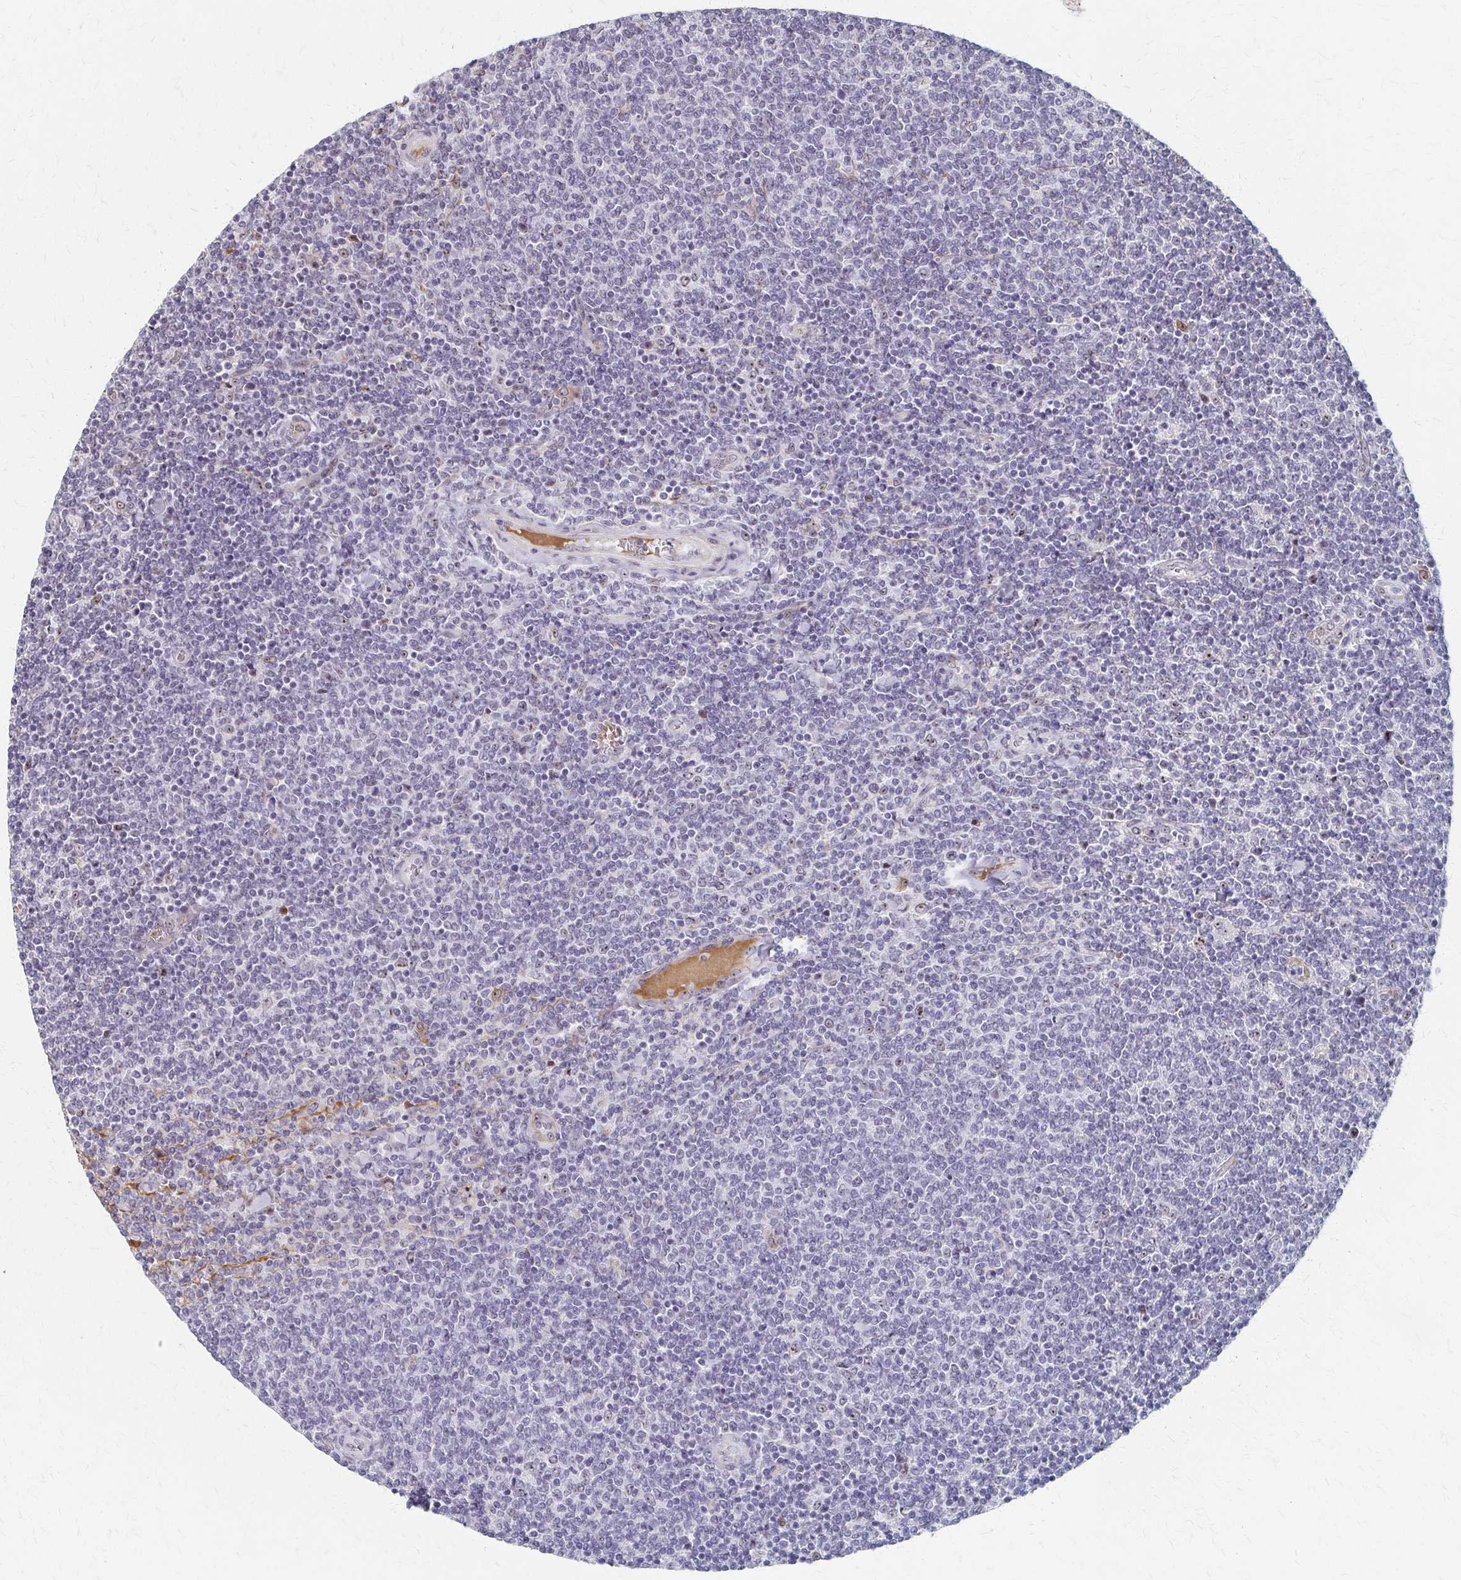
{"staining": {"intensity": "negative", "quantity": "none", "location": "none"}, "tissue": "lymphoma", "cell_type": "Tumor cells", "image_type": "cancer", "snomed": [{"axis": "morphology", "description": "Malignant lymphoma, non-Hodgkin's type, Low grade"}, {"axis": "topography", "description": "Lymph node"}], "caption": "Immunohistochemistry histopathology image of lymphoma stained for a protein (brown), which demonstrates no positivity in tumor cells. (Immunohistochemistry (ihc), brightfield microscopy, high magnification).", "gene": "PES1", "patient": {"sex": "male", "age": 52}}